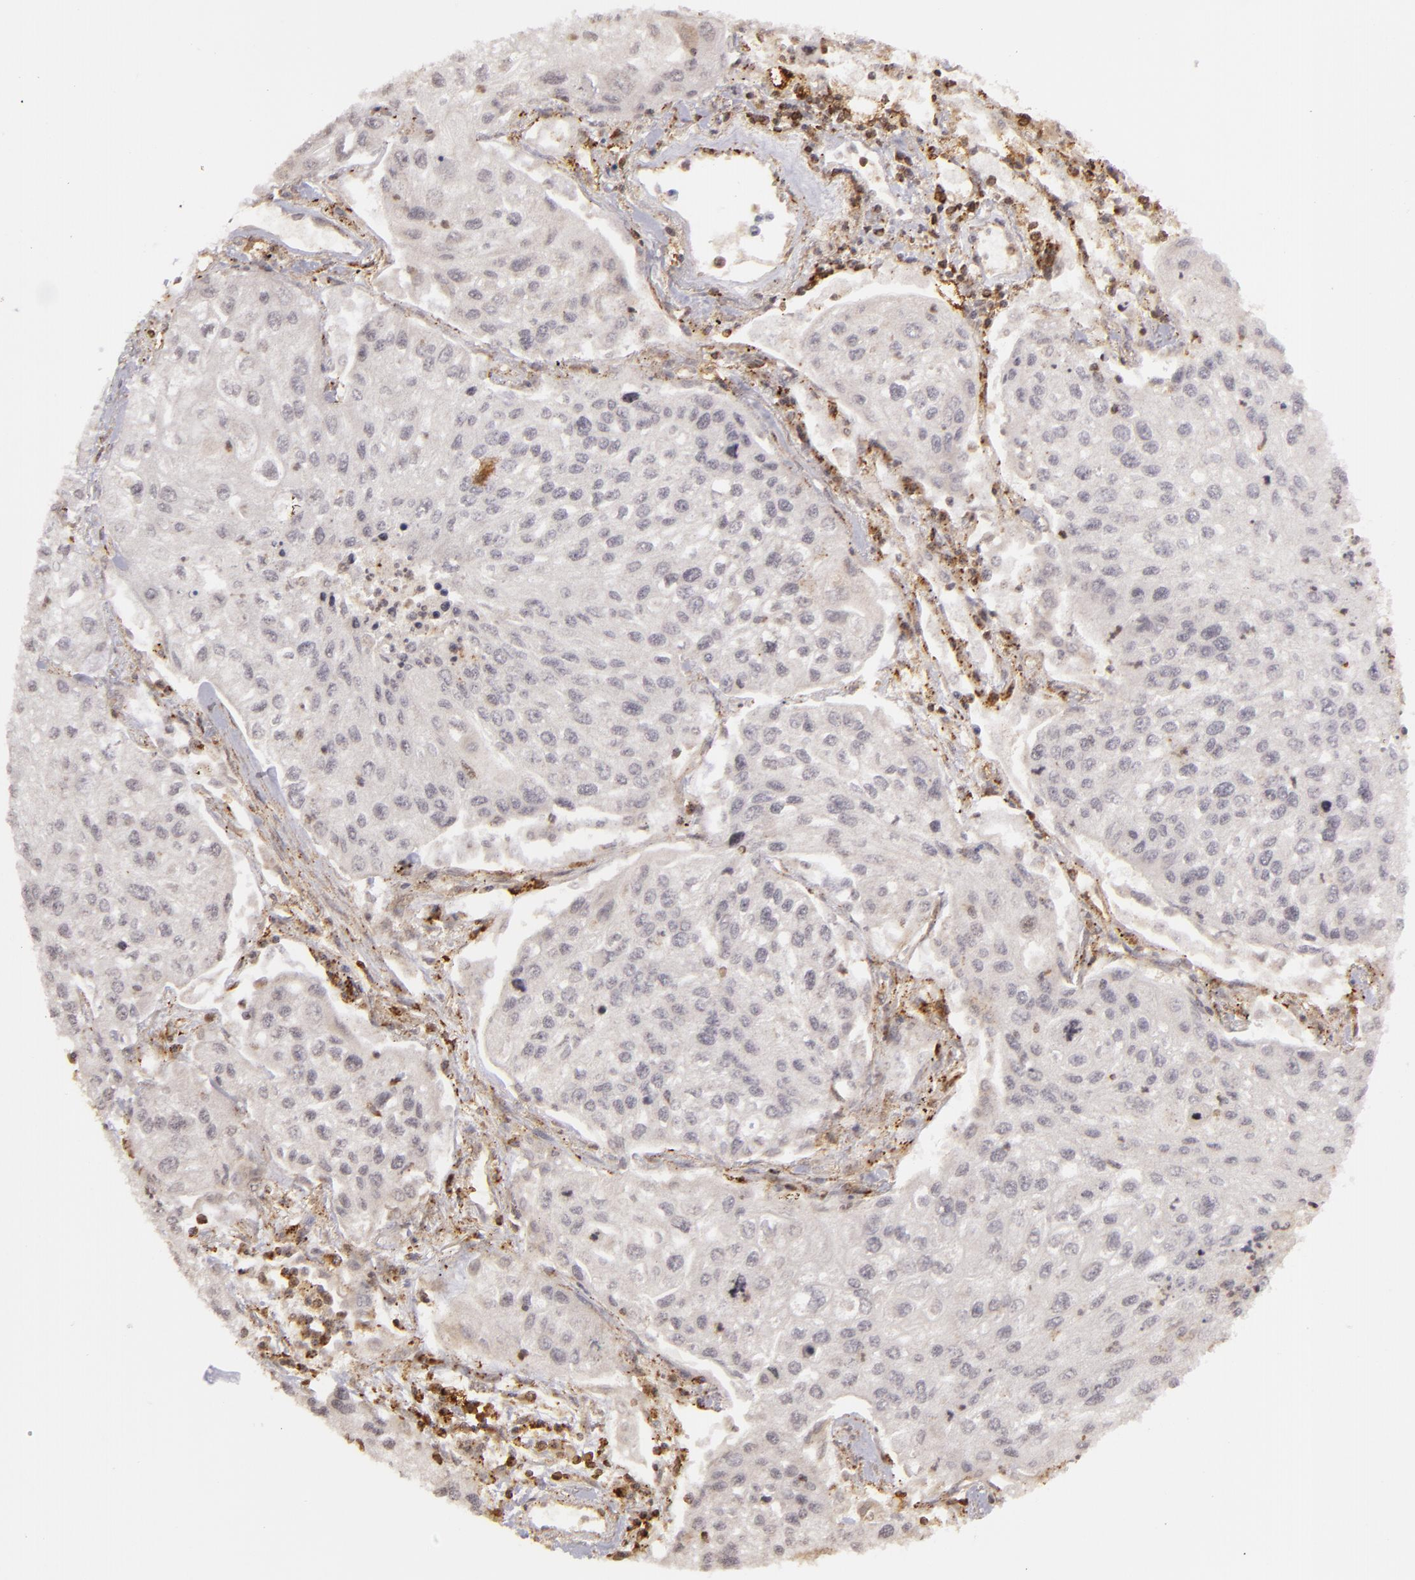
{"staining": {"intensity": "negative", "quantity": "none", "location": "none"}, "tissue": "lung cancer", "cell_type": "Tumor cells", "image_type": "cancer", "snomed": [{"axis": "morphology", "description": "Squamous cell carcinoma, NOS"}, {"axis": "topography", "description": "Lung"}], "caption": "High magnification brightfield microscopy of lung squamous cell carcinoma stained with DAB (3,3'-diaminobenzidine) (brown) and counterstained with hematoxylin (blue): tumor cells show no significant staining.", "gene": "ZBTB33", "patient": {"sex": "male", "age": 75}}